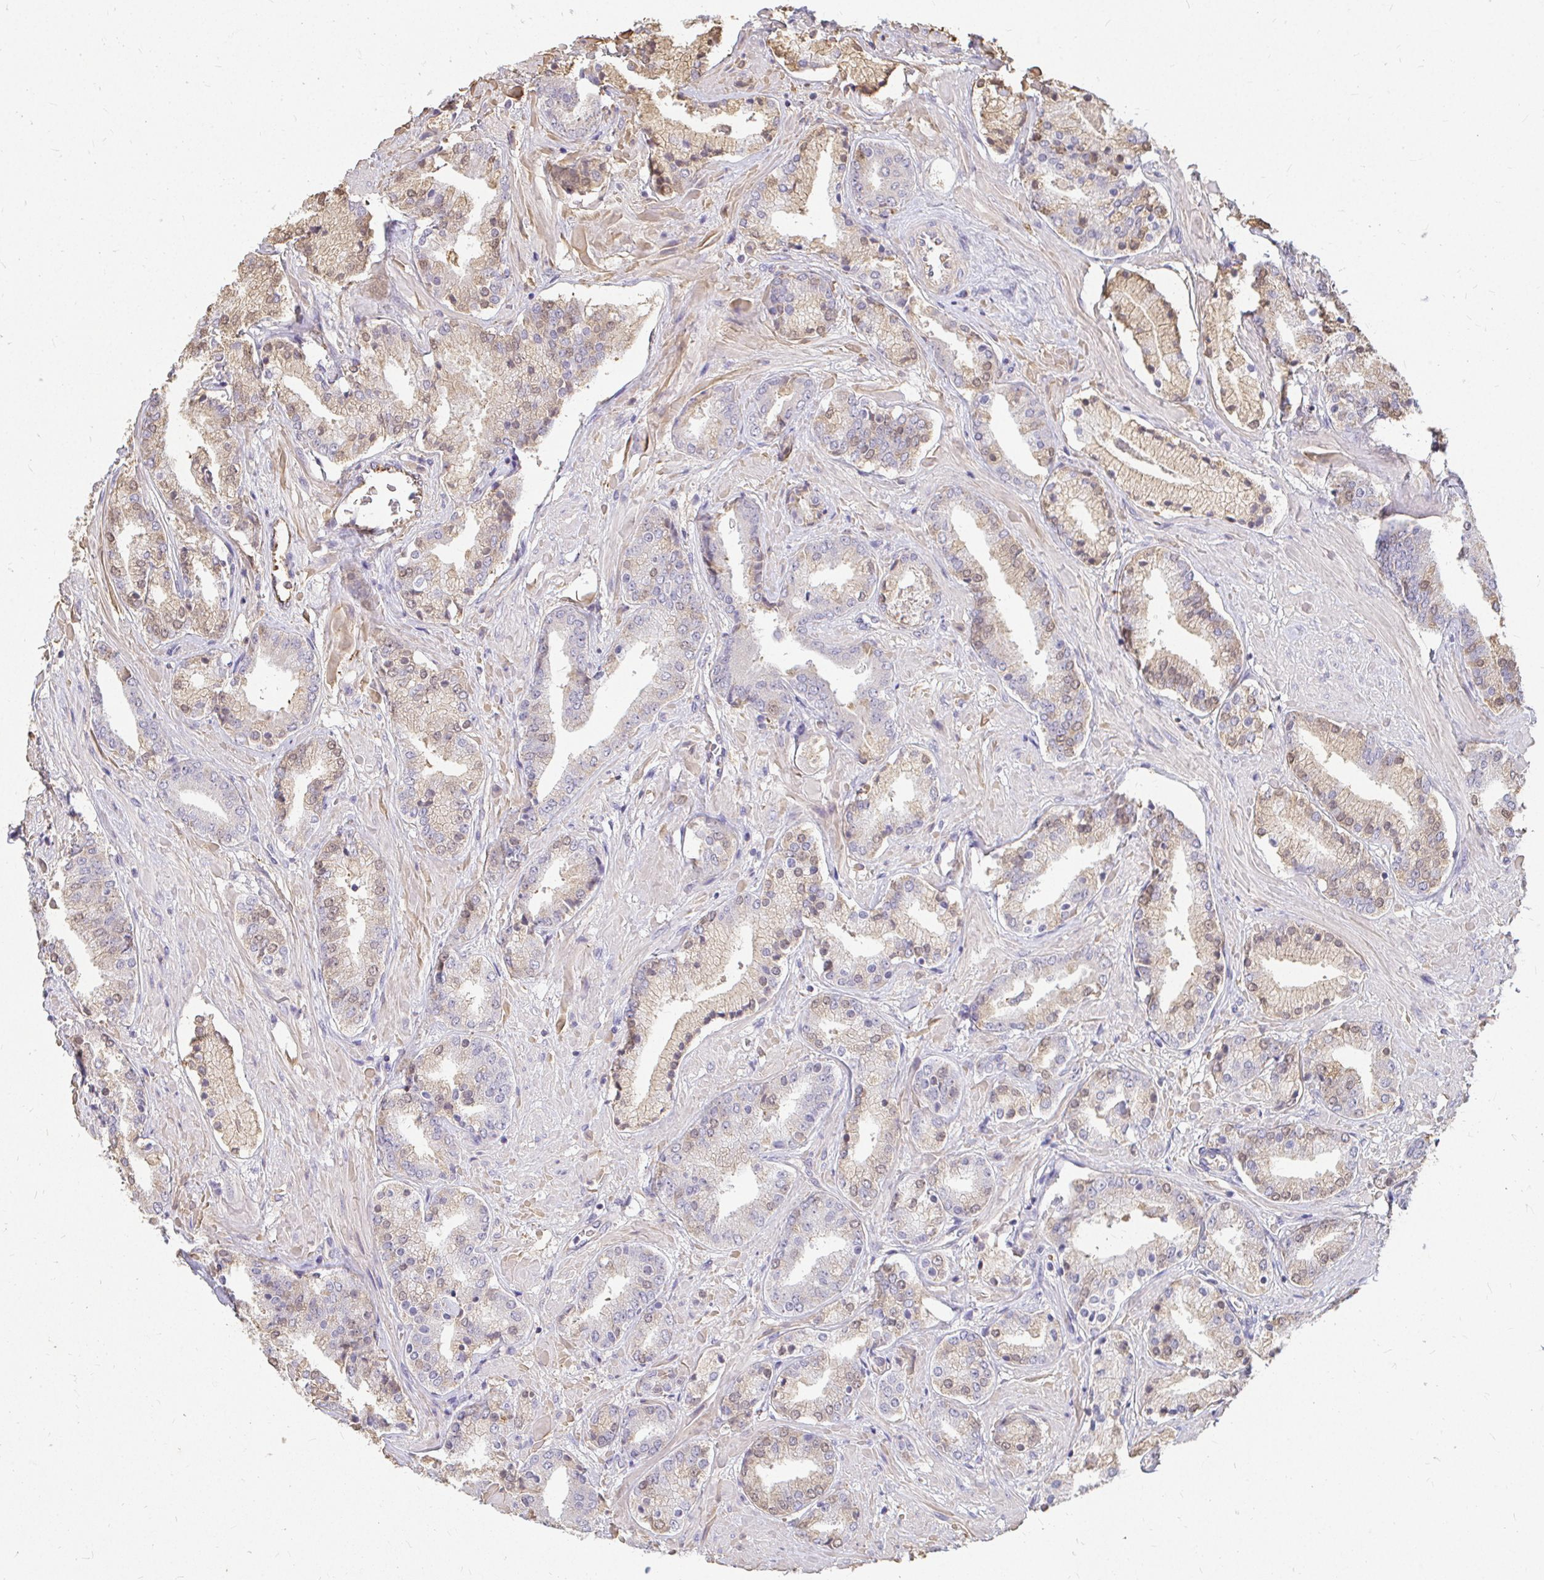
{"staining": {"intensity": "weak", "quantity": "<25%", "location": "cytoplasmic/membranous"}, "tissue": "prostate cancer", "cell_type": "Tumor cells", "image_type": "cancer", "snomed": [{"axis": "morphology", "description": "Adenocarcinoma, High grade"}, {"axis": "topography", "description": "Prostate"}], "caption": "This is an immunohistochemistry photomicrograph of adenocarcinoma (high-grade) (prostate). There is no expression in tumor cells.", "gene": "LOXL4", "patient": {"sex": "male", "age": 56}}